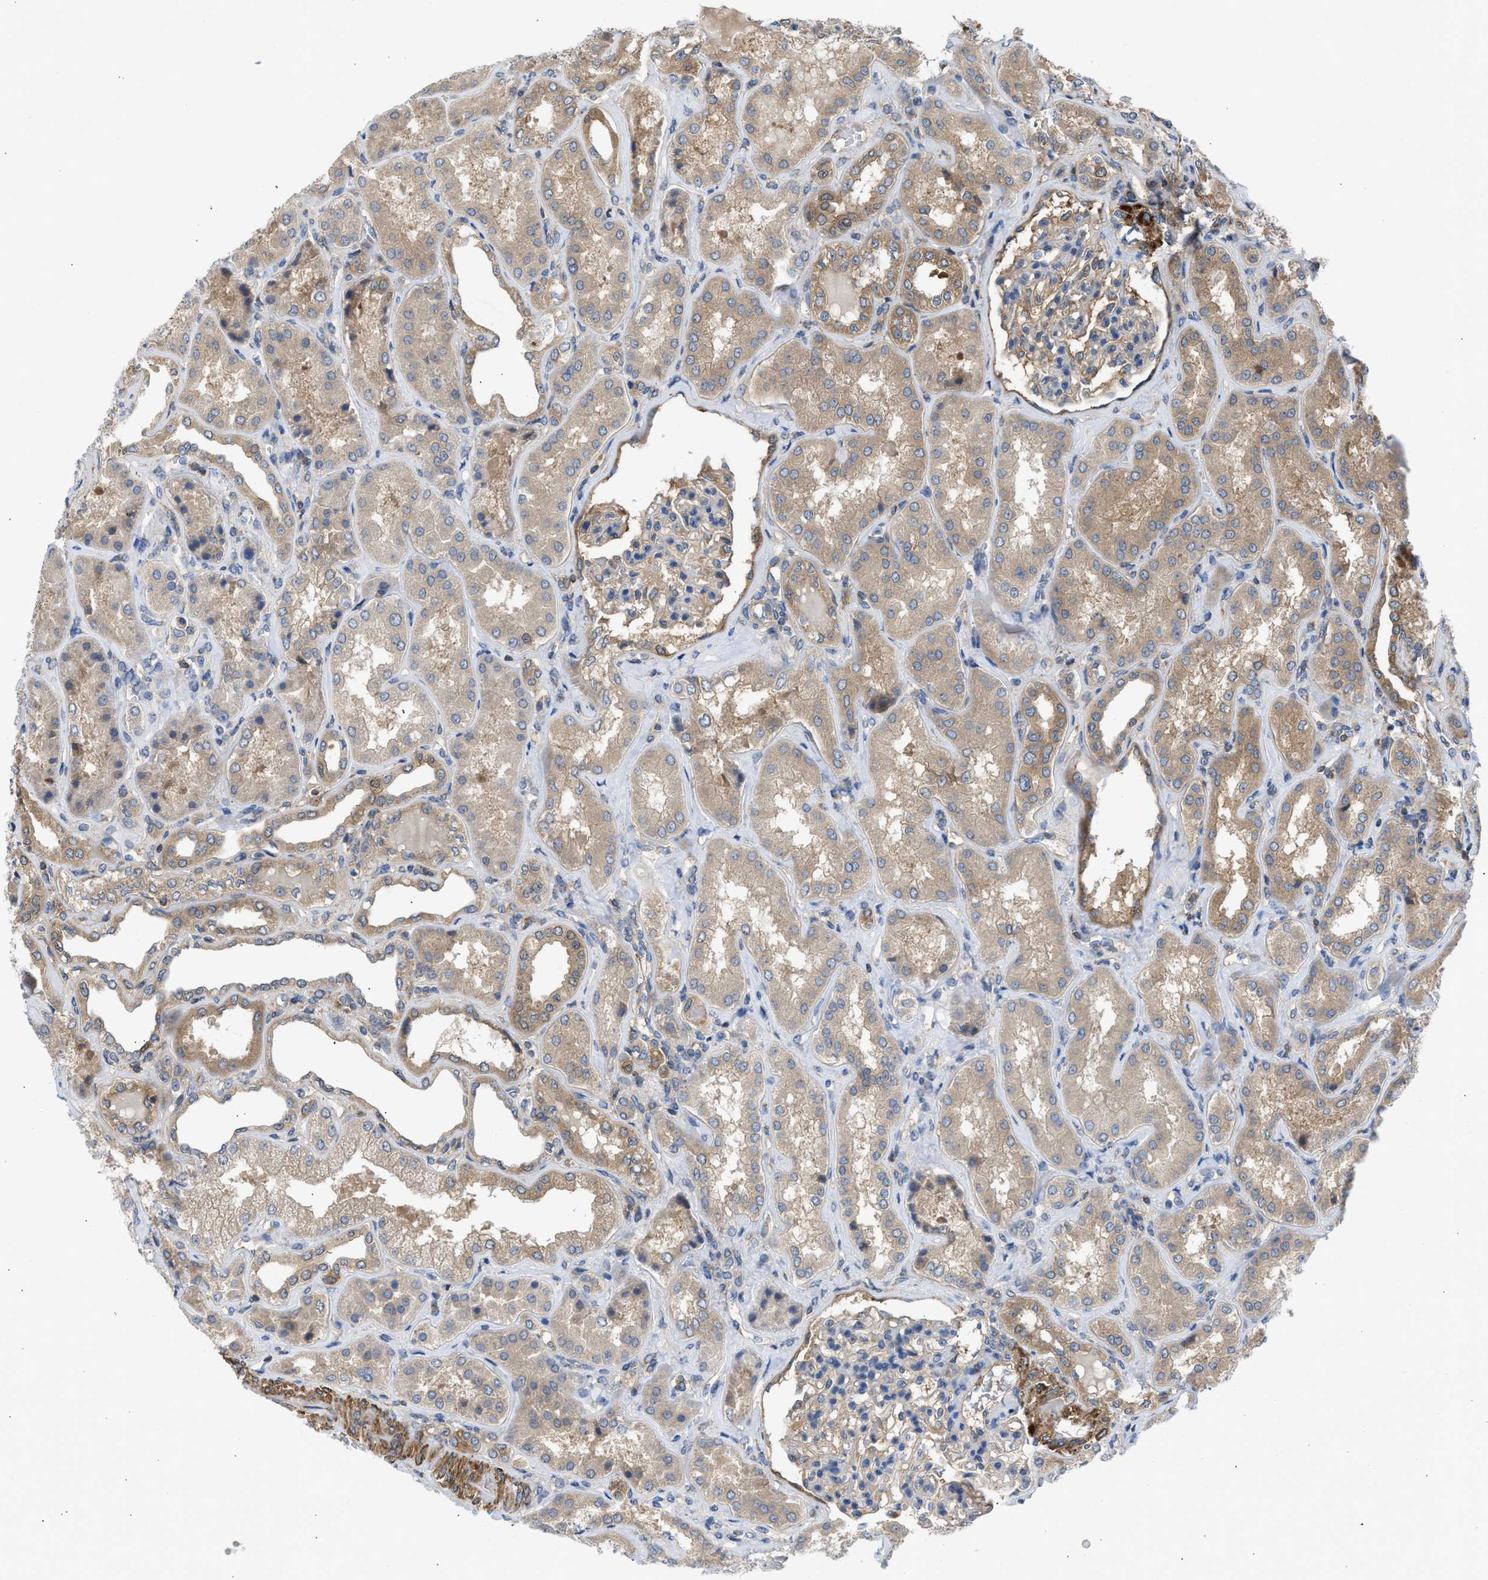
{"staining": {"intensity": "moderate", "quantity": "25%-75%", "location": "cytoplasmic/membranous"}, "tissue": "kidney", "cell_type": "Cells in glomeruli", "image_type": "normal", "snomed": [{"axis": "morphology", "description": "Normal tissue, NOS"}, {"axis": "topography", "description": "Kidney"}], "caption": "Immunohistochemistry (IHC) histopathology image of normal kidney: human kidney stained using immunohistochemistry shows medium levels of moderate protein expression localized specifically in the cytoplasmic/membranous of cells in glomeruli, appearing as a cytoplasmic/membranous brown color.", "gene": "CHKB", "patient": {"sex": "female", "age": 56}}